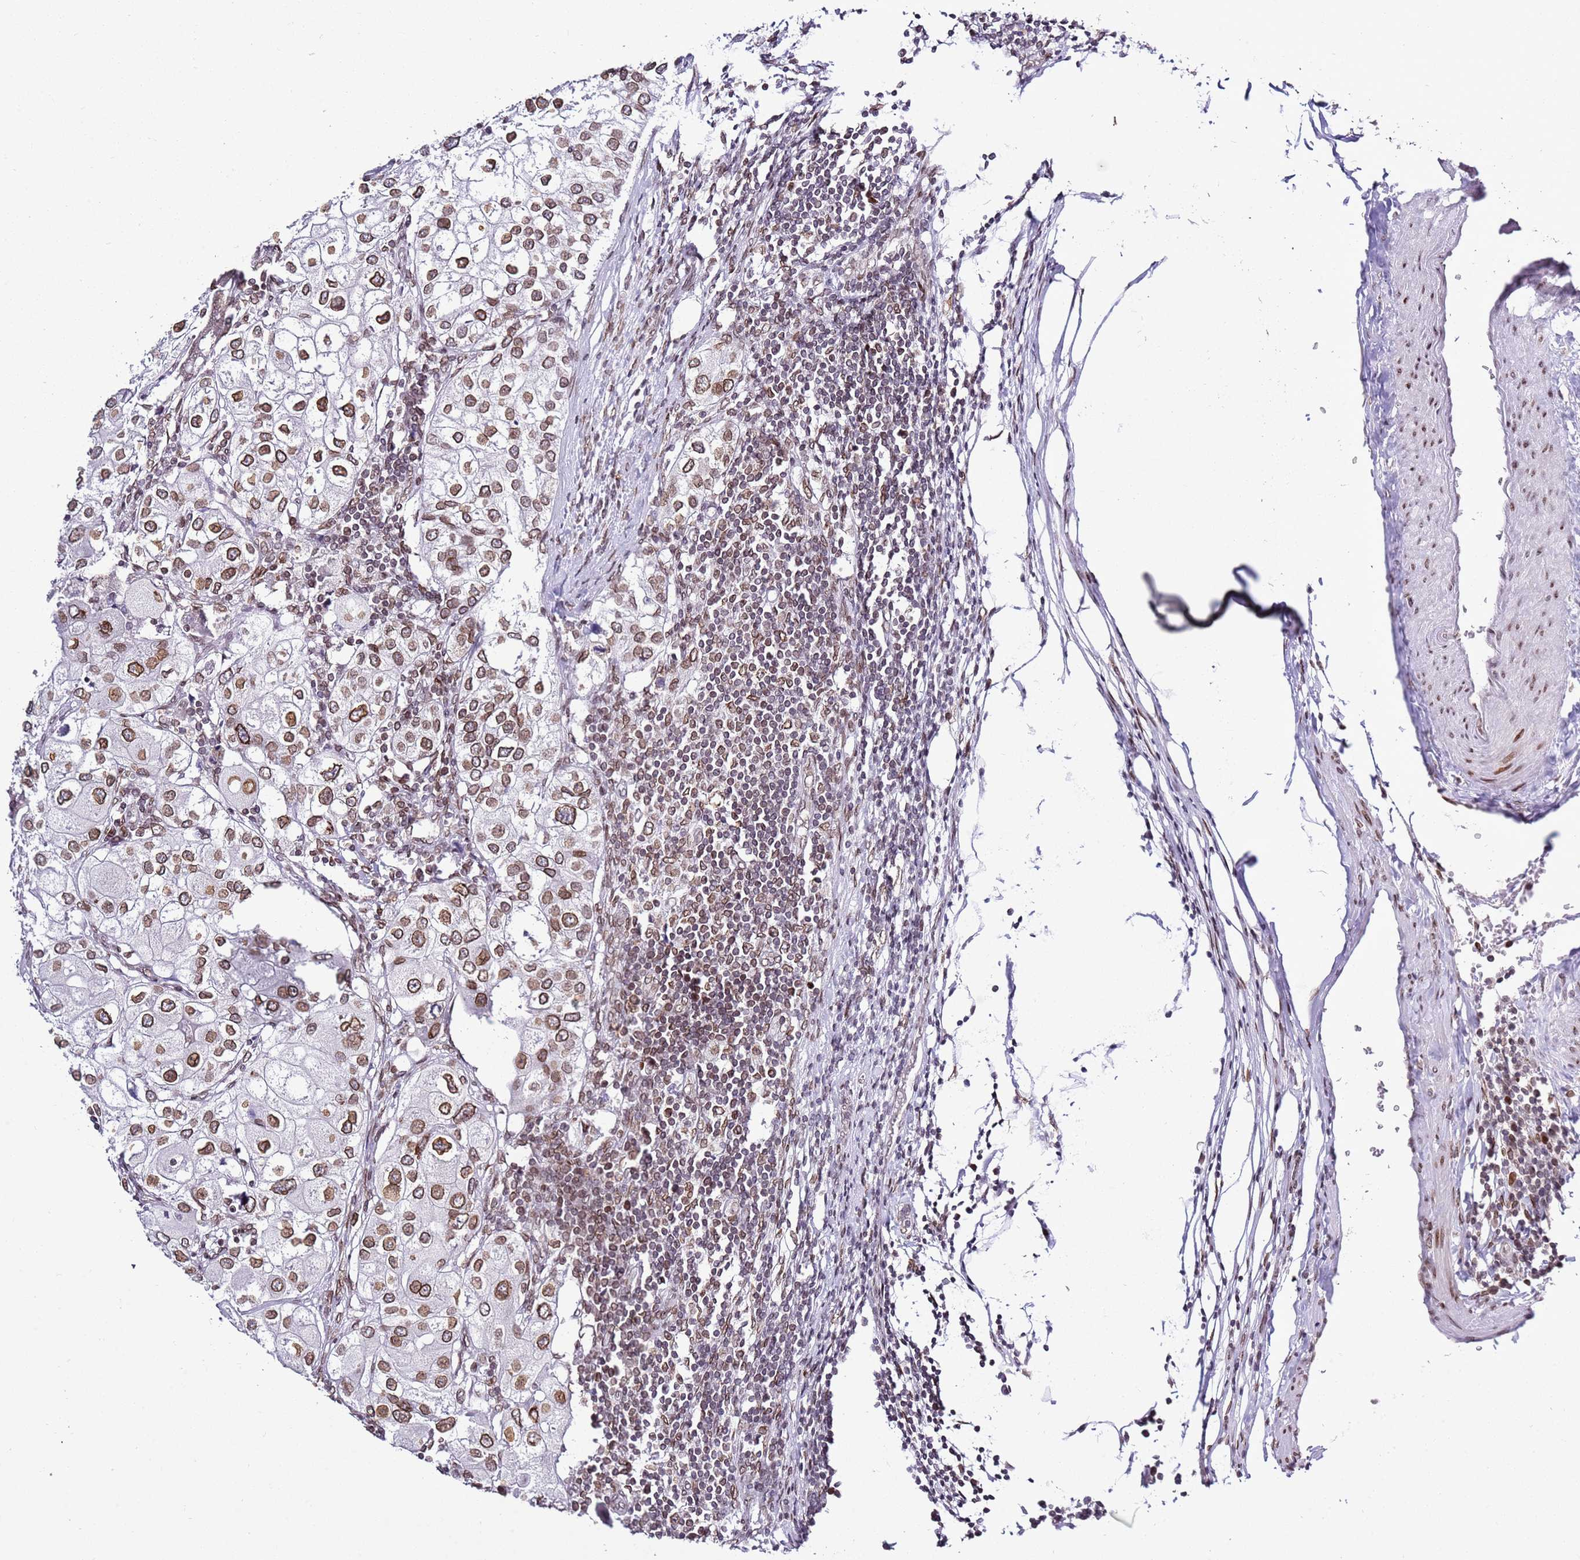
{"staining": {"intensity": "moderate", "quantity": ">75%", "location": "cytoplasmic/membranous,nuclear"}, "tissue": "urothelial cancer", "cell_type": "Tumor cells", "image_type": "cancer", "snomed": [{"axis": "morphology", "description": "Urothelial carcinoma, High grade"}, {"axis": "topography", "description": "Urinary bladder"}], "caption": "Immunohistochemistry photomicrograph of neoplastic tissue: human urothelial carcinoma (high-grade) stained using immunohistochemistry demonstrates medium levels of moderate protein expression localized specifically in the cytoplasmic/membranous and nuclear of tumor cells, appearing as a cytoplasmic/membranous and nuclear brown color.", "gene": "POU6F1", "patient": {"sex": "male", "age": 64}}